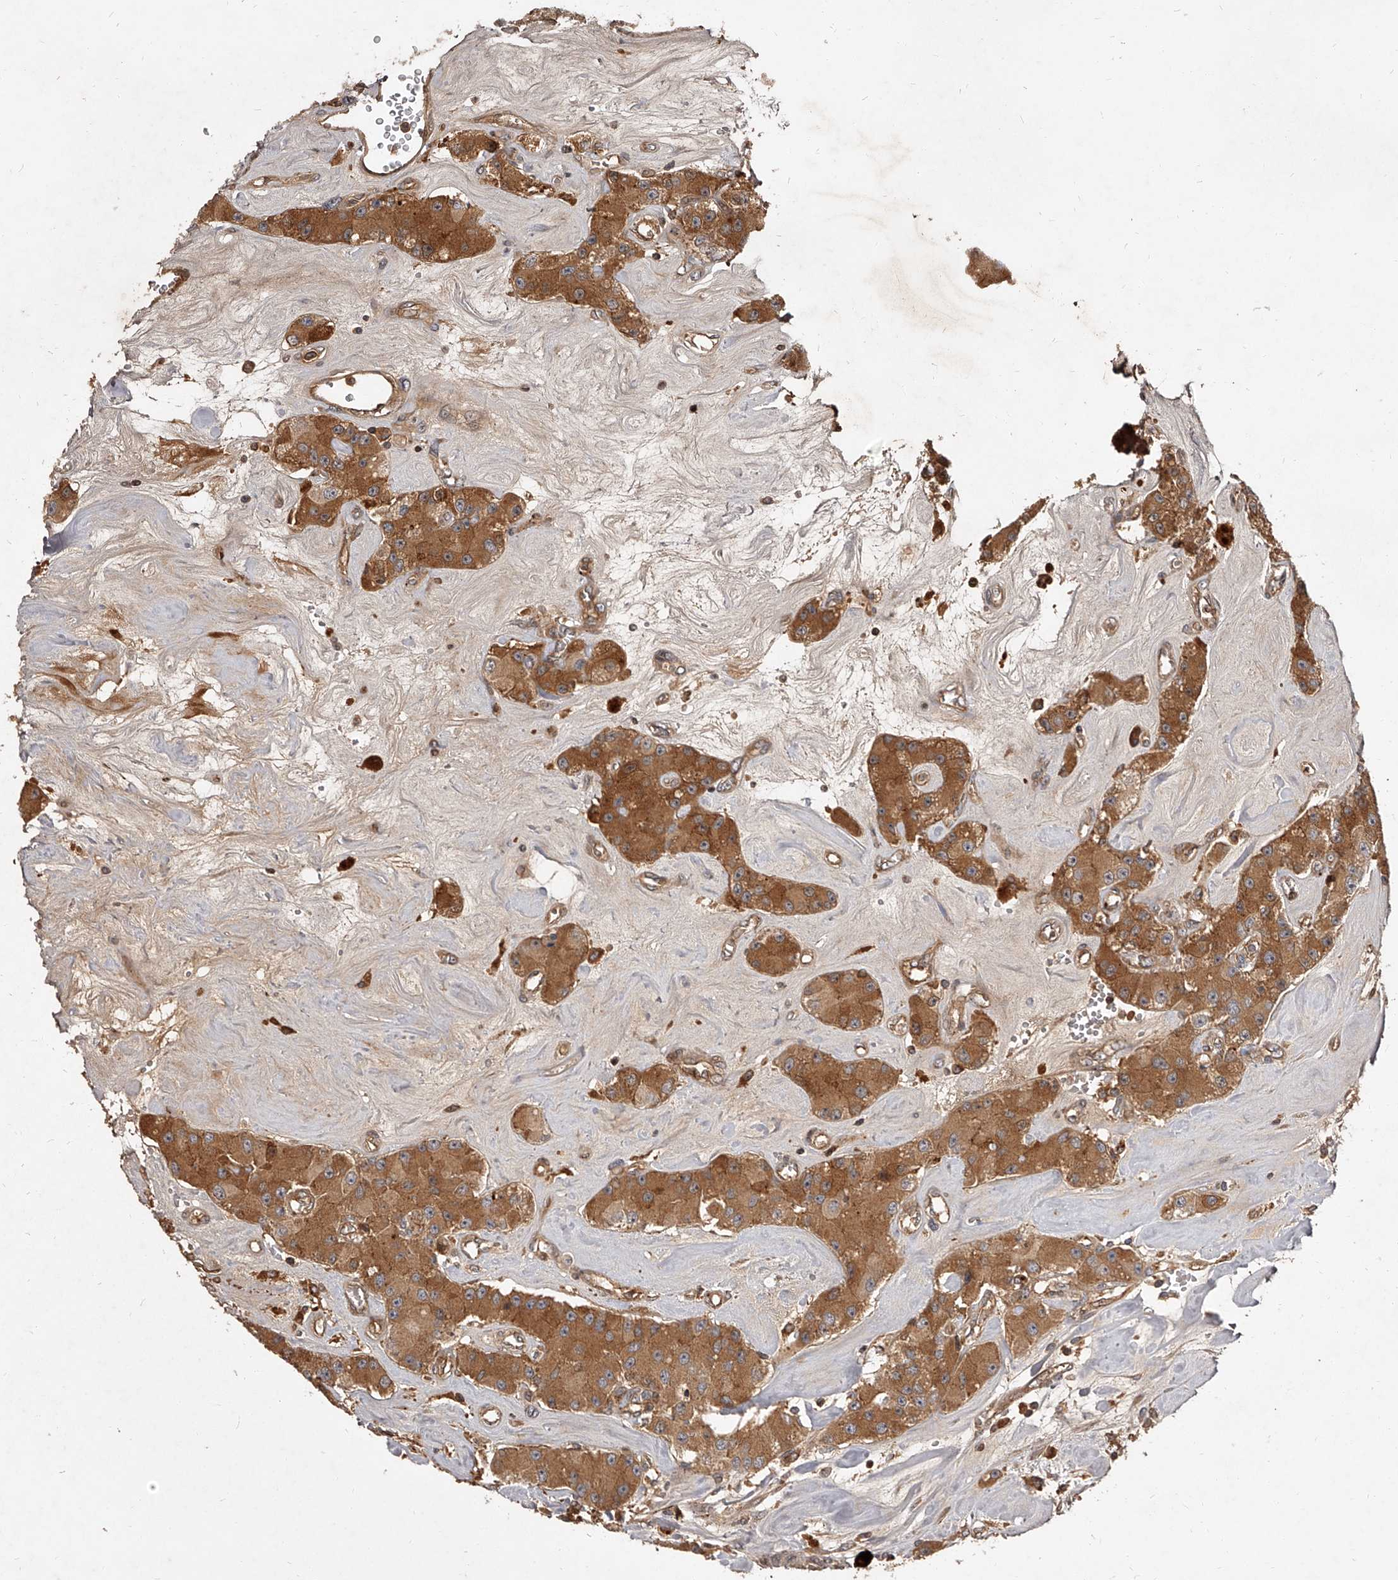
{"staining": {"intensity": "moderate", "quantity": ">75%", "location": "cytoplasmic/membranous"}, "tissue": "carcinoid", "cell_type": "Tumor cells", "image_type": "cancer", "snomed": [{"axis": "morphology", "description": "Carcinoid, malignant, NOS"}, {"axis": "topography", "description": "Pancreas"}], "caption": "About >75% of tumor cells in carcinoid show moderate cytoplasmic/membranous protein expression as visualized by brown immunohistochemical staining.", "gene": "CRYZL1", "patient": {"sex": "male", "age": 41}}